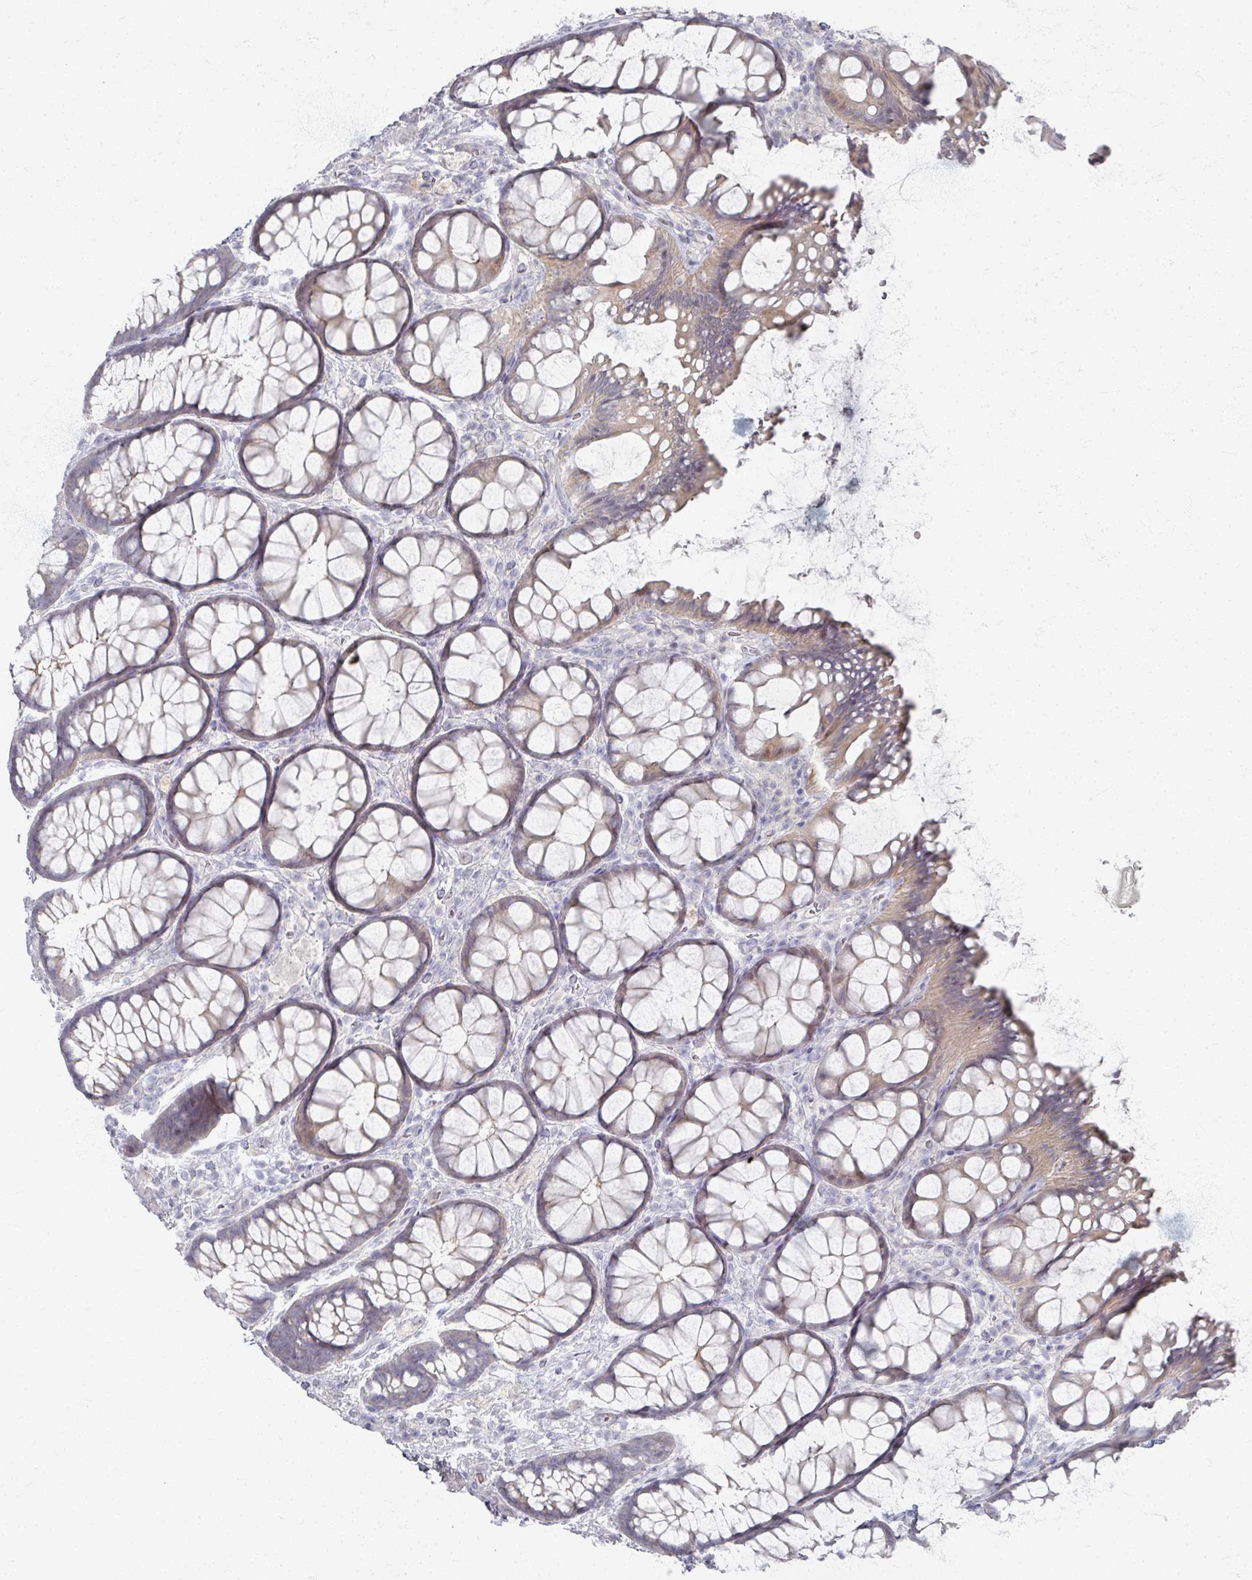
{"staining": {"intensity": "weak", "quantity": "25%-75%", "location": "cytoplasmic/membranous,nuclear"}, "tissue": "rectum", "cell_type": "Glandular cells", "image_type": "normal", "snomed": [{"axis": "morphology", "description": "Normal tissue, NOS"}, {"axis": "topography", "description": "Rectum"}], "caption": "DAB immunohistochemical staining of benign human rectum demonstrates weak cytoplasmic/membranous,nuclear protein expression in about 25%-75% of glandular cells.", "gene": "TTYH3", "patient": {"sex": "female", "age": 67}}